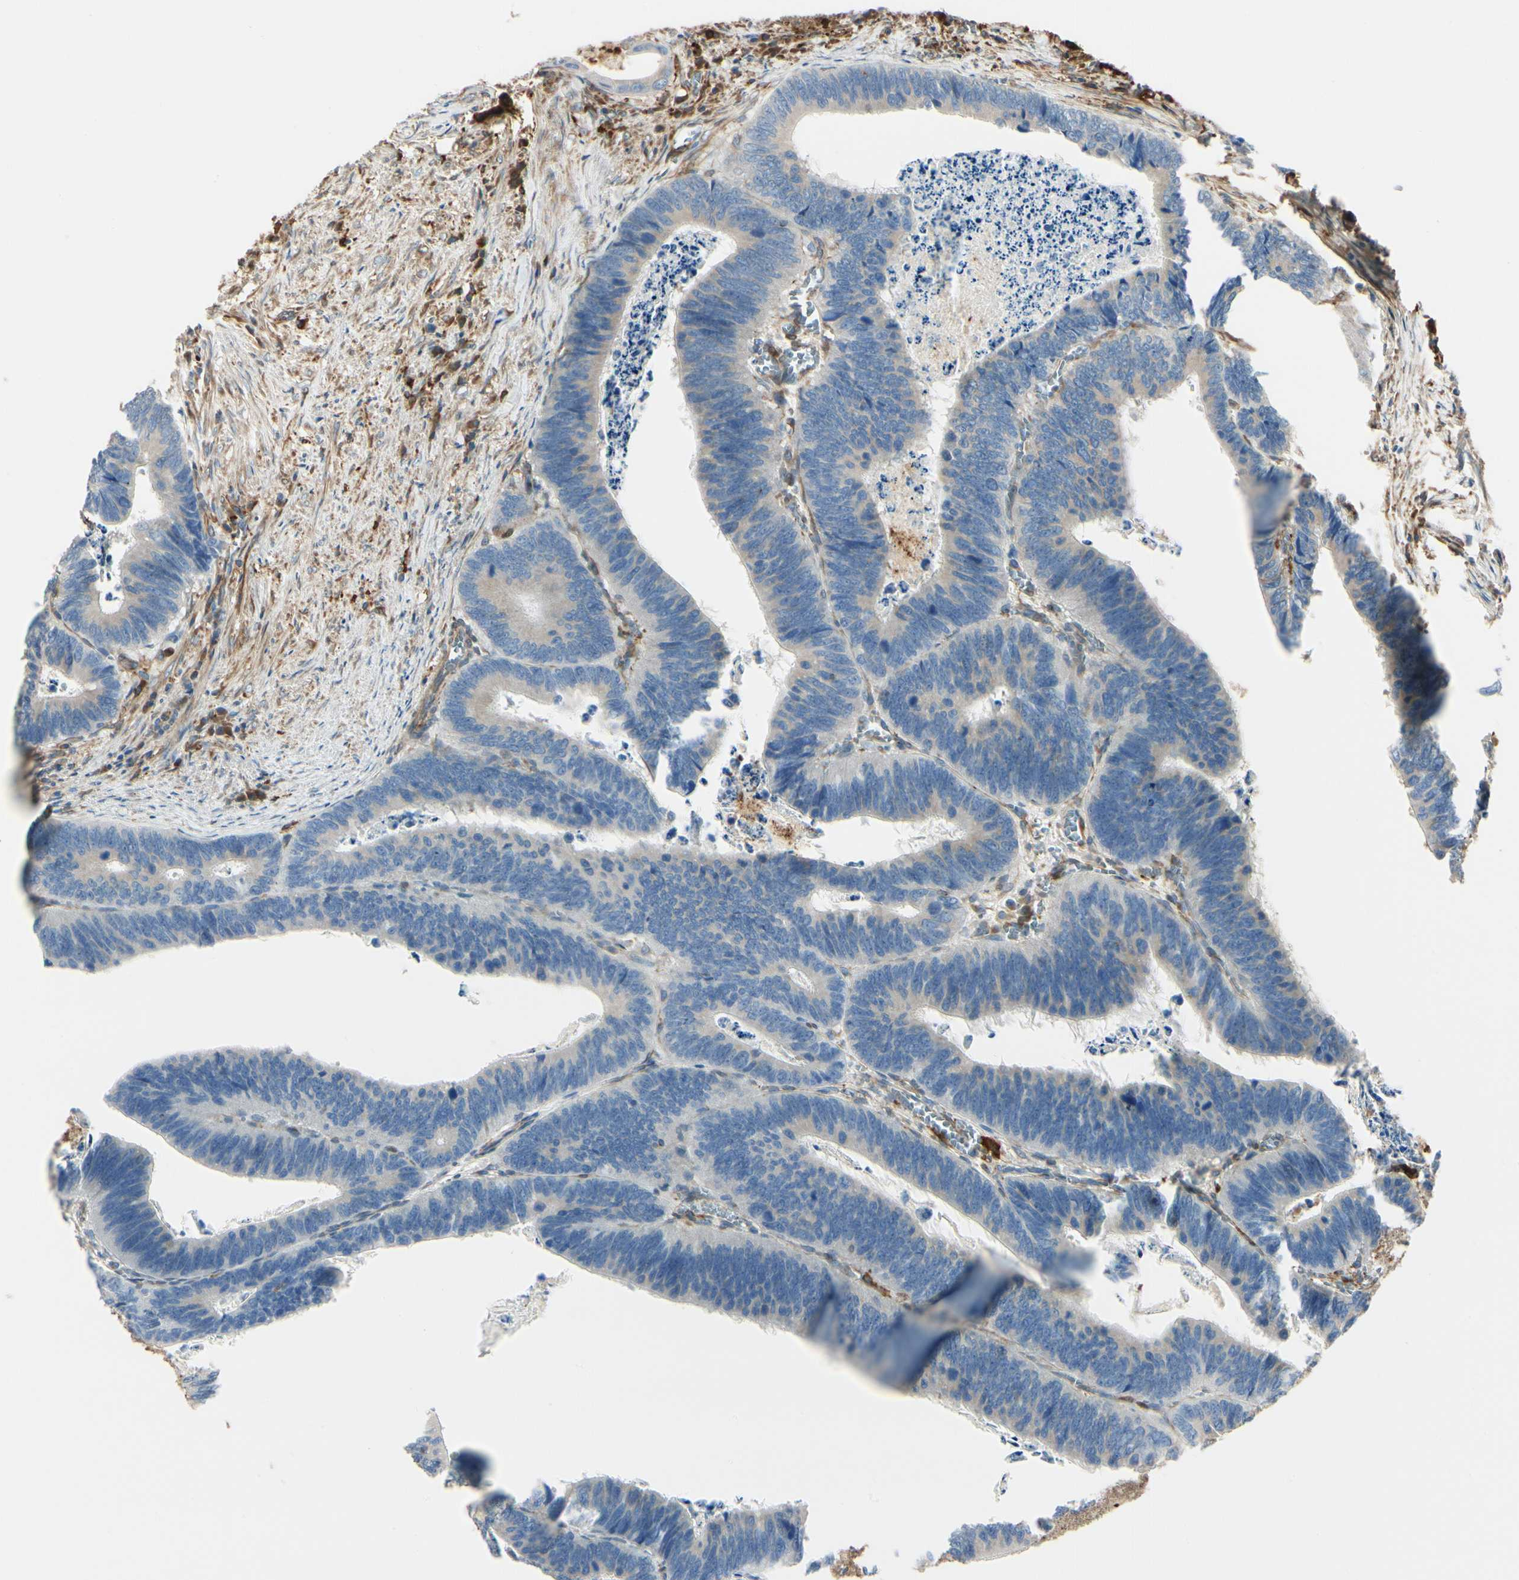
{"staining": {"intensity": "negative", "quantity": "none", "location": "none"}, "tissue": "colorectal cancer", "cell_type": "Tumor cells", "image_type": "cancer", "snomed": [{"axis": "morphology", "description": "Adenocarcinoma, NOS"}, {"axis": "topography", "description": "Colon"}], "caption": "Tumor cells are negative for protein expression in human colorectal adenocarcinoma. Nuclei are stained in blue.", "gene": "FTH1", "patient": {"sex": "male", "age": 72}}